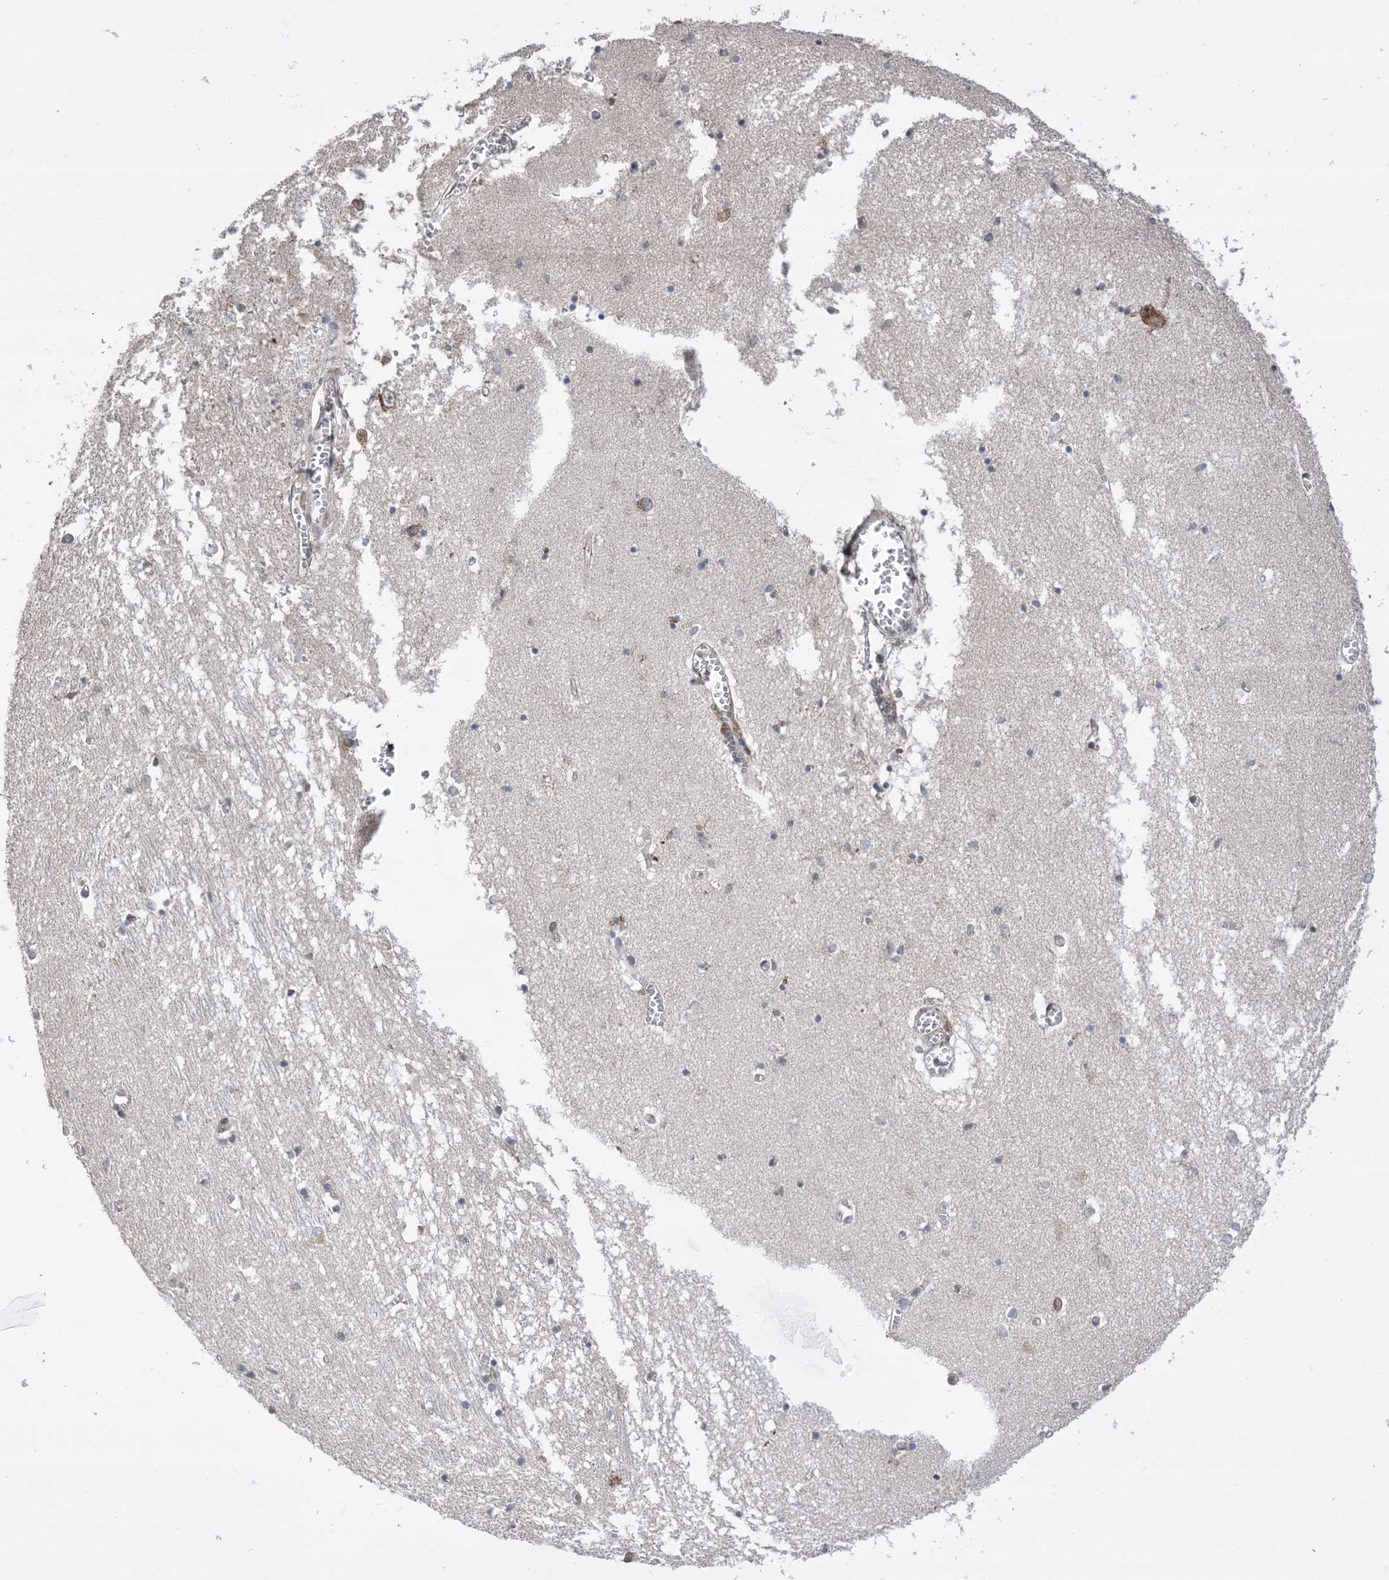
{"staining": {"intensity": "moderate", "quantity": "25%-75%", "location": "cytoplasmic/membranous"}, "tissue": "hippocampus", "cell_type": "Glial cells", "image_type": "normal", "snomed": [{"axis": "morphology", "description": "Normal tissue, NOS"}, {"axis": "topography", "description": "Hippocampus"}], "caption": "Immunohistochemical staining of normal human hippocampus exhibits 25%-75% levels of moderate cytoplasmic/membranous protein staining in approximately 25%-75% of glial cells. The protein of interest is stained brown, and the nuclei are stained in blue (DAB (3,3'-diaminobenzidine) IHC with brightfield microscopy, high magnification).", "gene": "CLEC16A", "patient": {"sex": "male", "age": 70}}